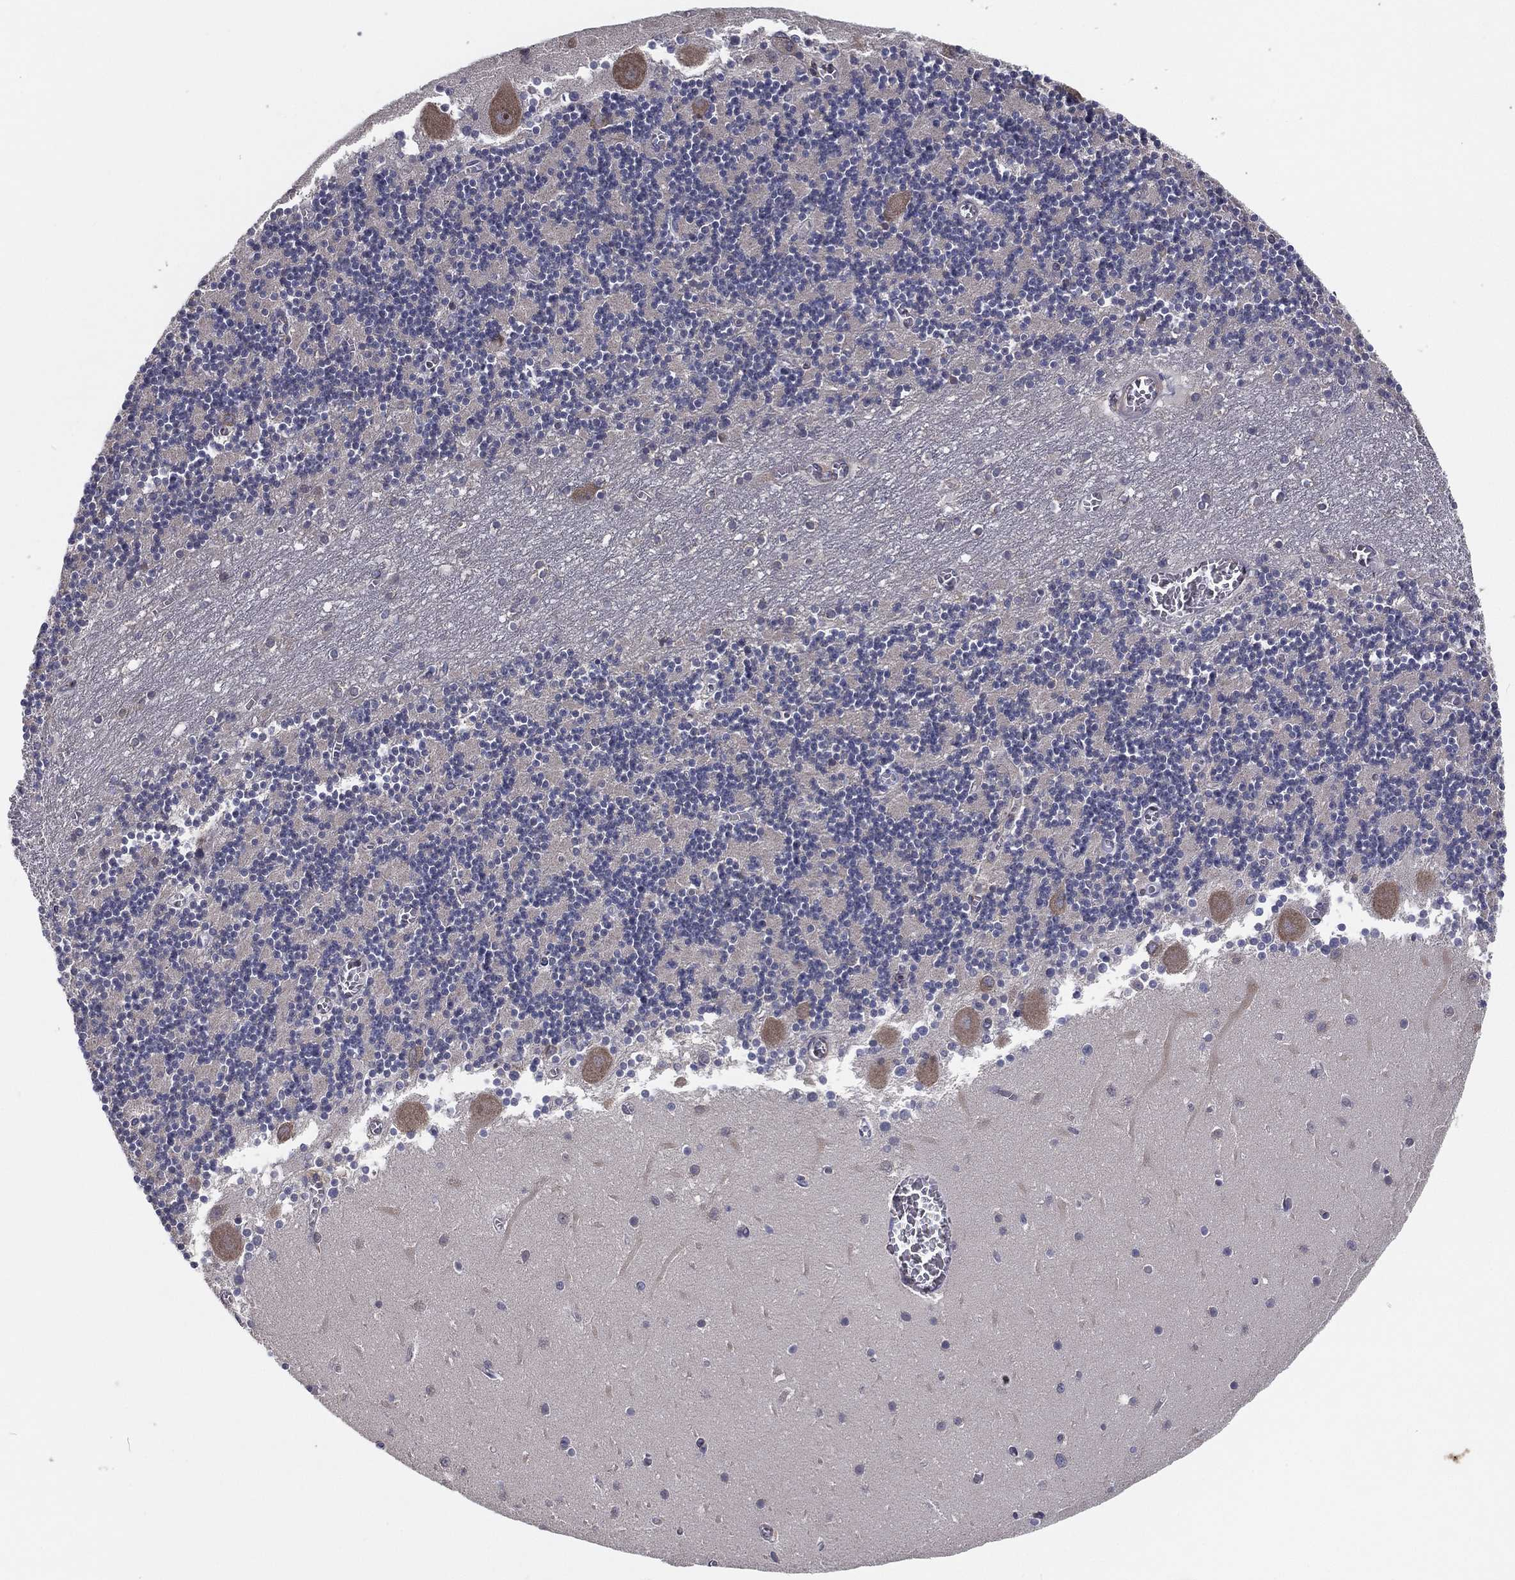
{"staining": {"intensity": "negative", "quantity": "none", "location": "none"}, "tissue": "cerebellum", "cell_type": "Cells in granular layer", "image_type": "normal", "snomed": [{"axis": "morphology", "description": "Normal tissue, NOS"}, {"axis": "topography", "description": "Cerebellum"}], "caption": "The micrograph reveals no staining of cells in granular layer in benign cerebellum.", "gene": "EIF2B5", "patient": {"sex": "female", "age": 28}}